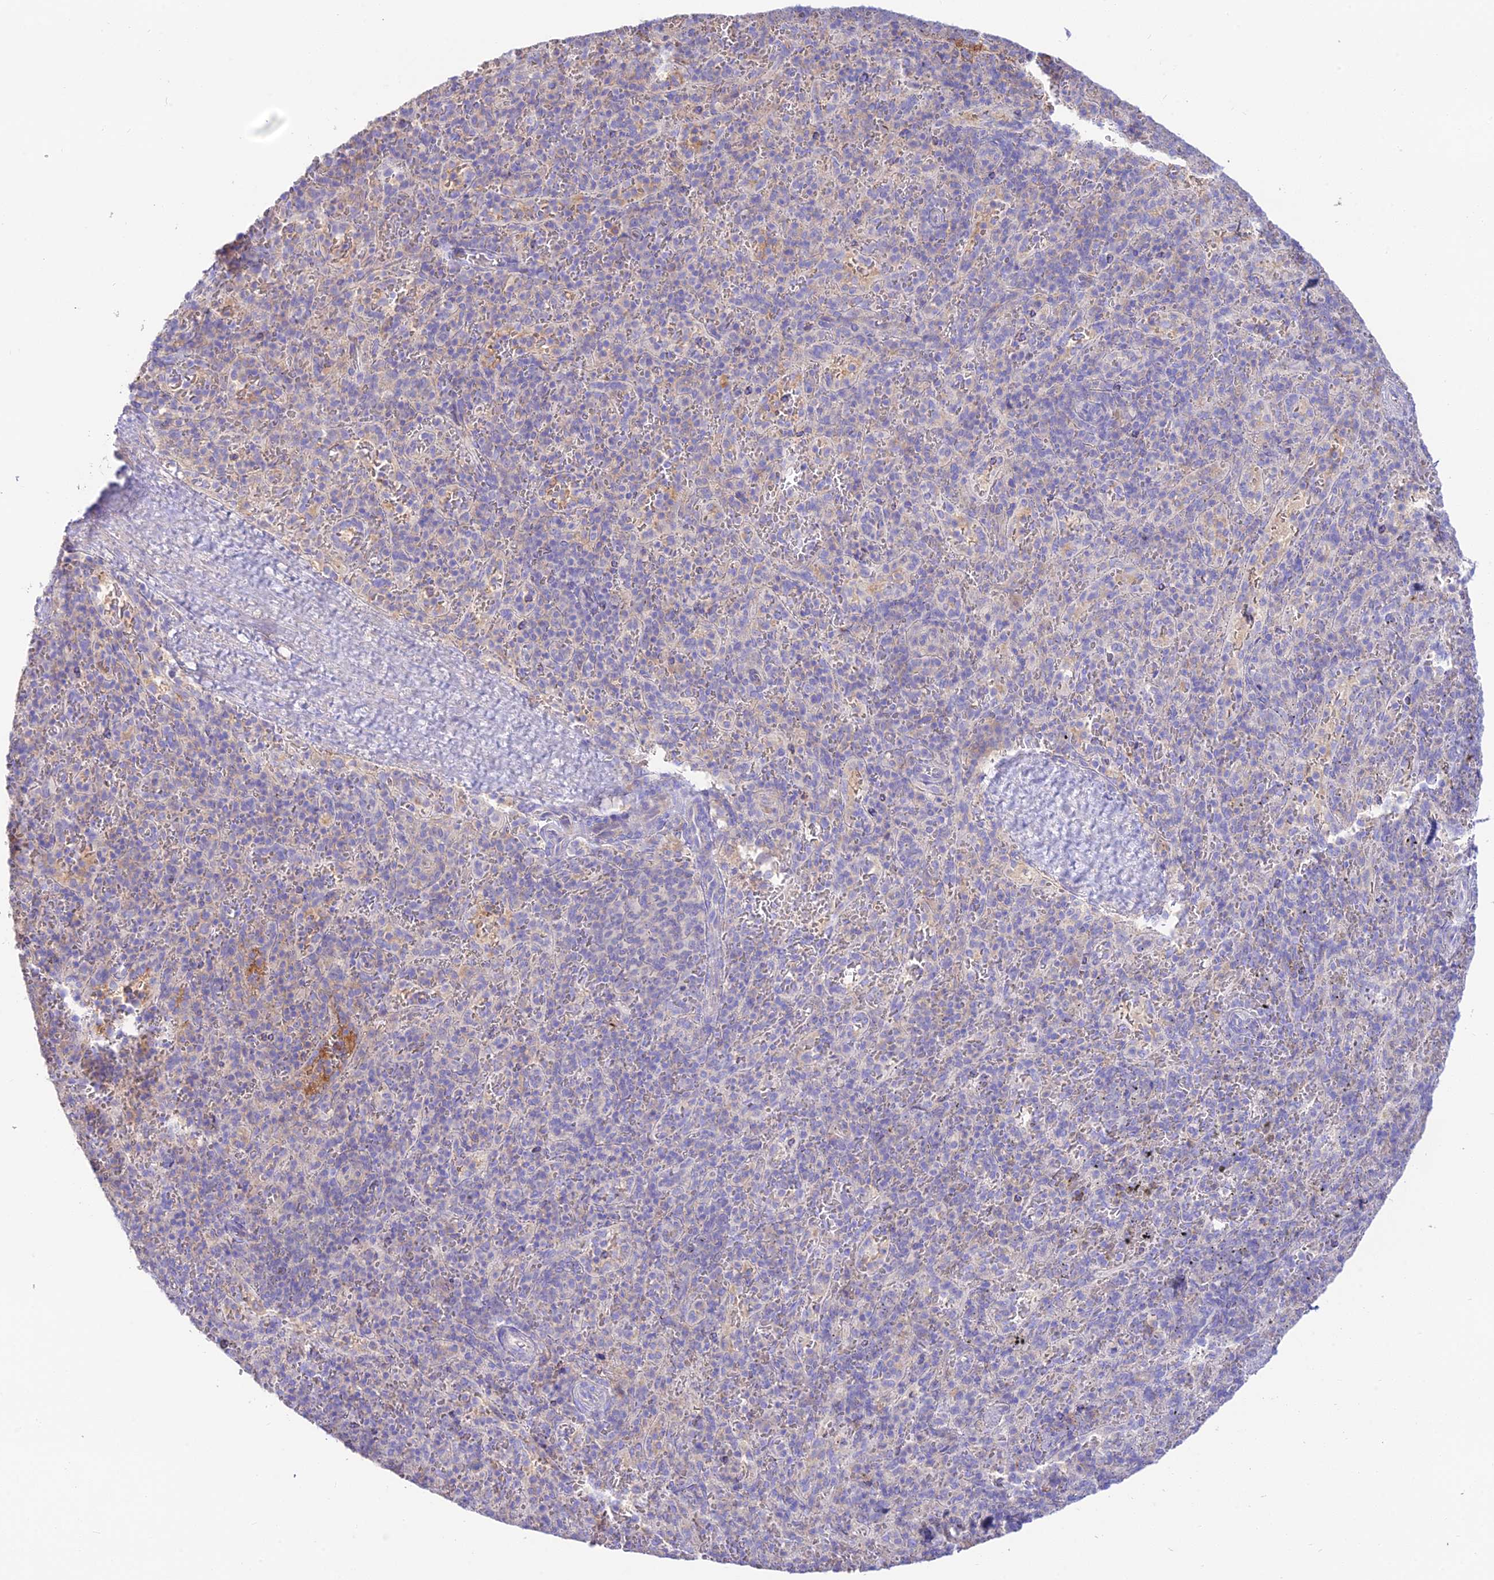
{"staining": {"intensity": "negative", "quantity": "none", "location": "none"}, "tissue": "spleen", "cell_type": "Cells in red pulp", "image_type": "normal", "snomed": [{"axis": "morphology", "description": "Normal tissue, NOS"}, {"axis": "topography", "description": "Spleen"}], "caption": "Photomicrograph shows no significant protein expression in cells in red pulp of unremarkable spleen.", "gene": "NLRP9", "patient": {"sex": "male", "age": 82}}